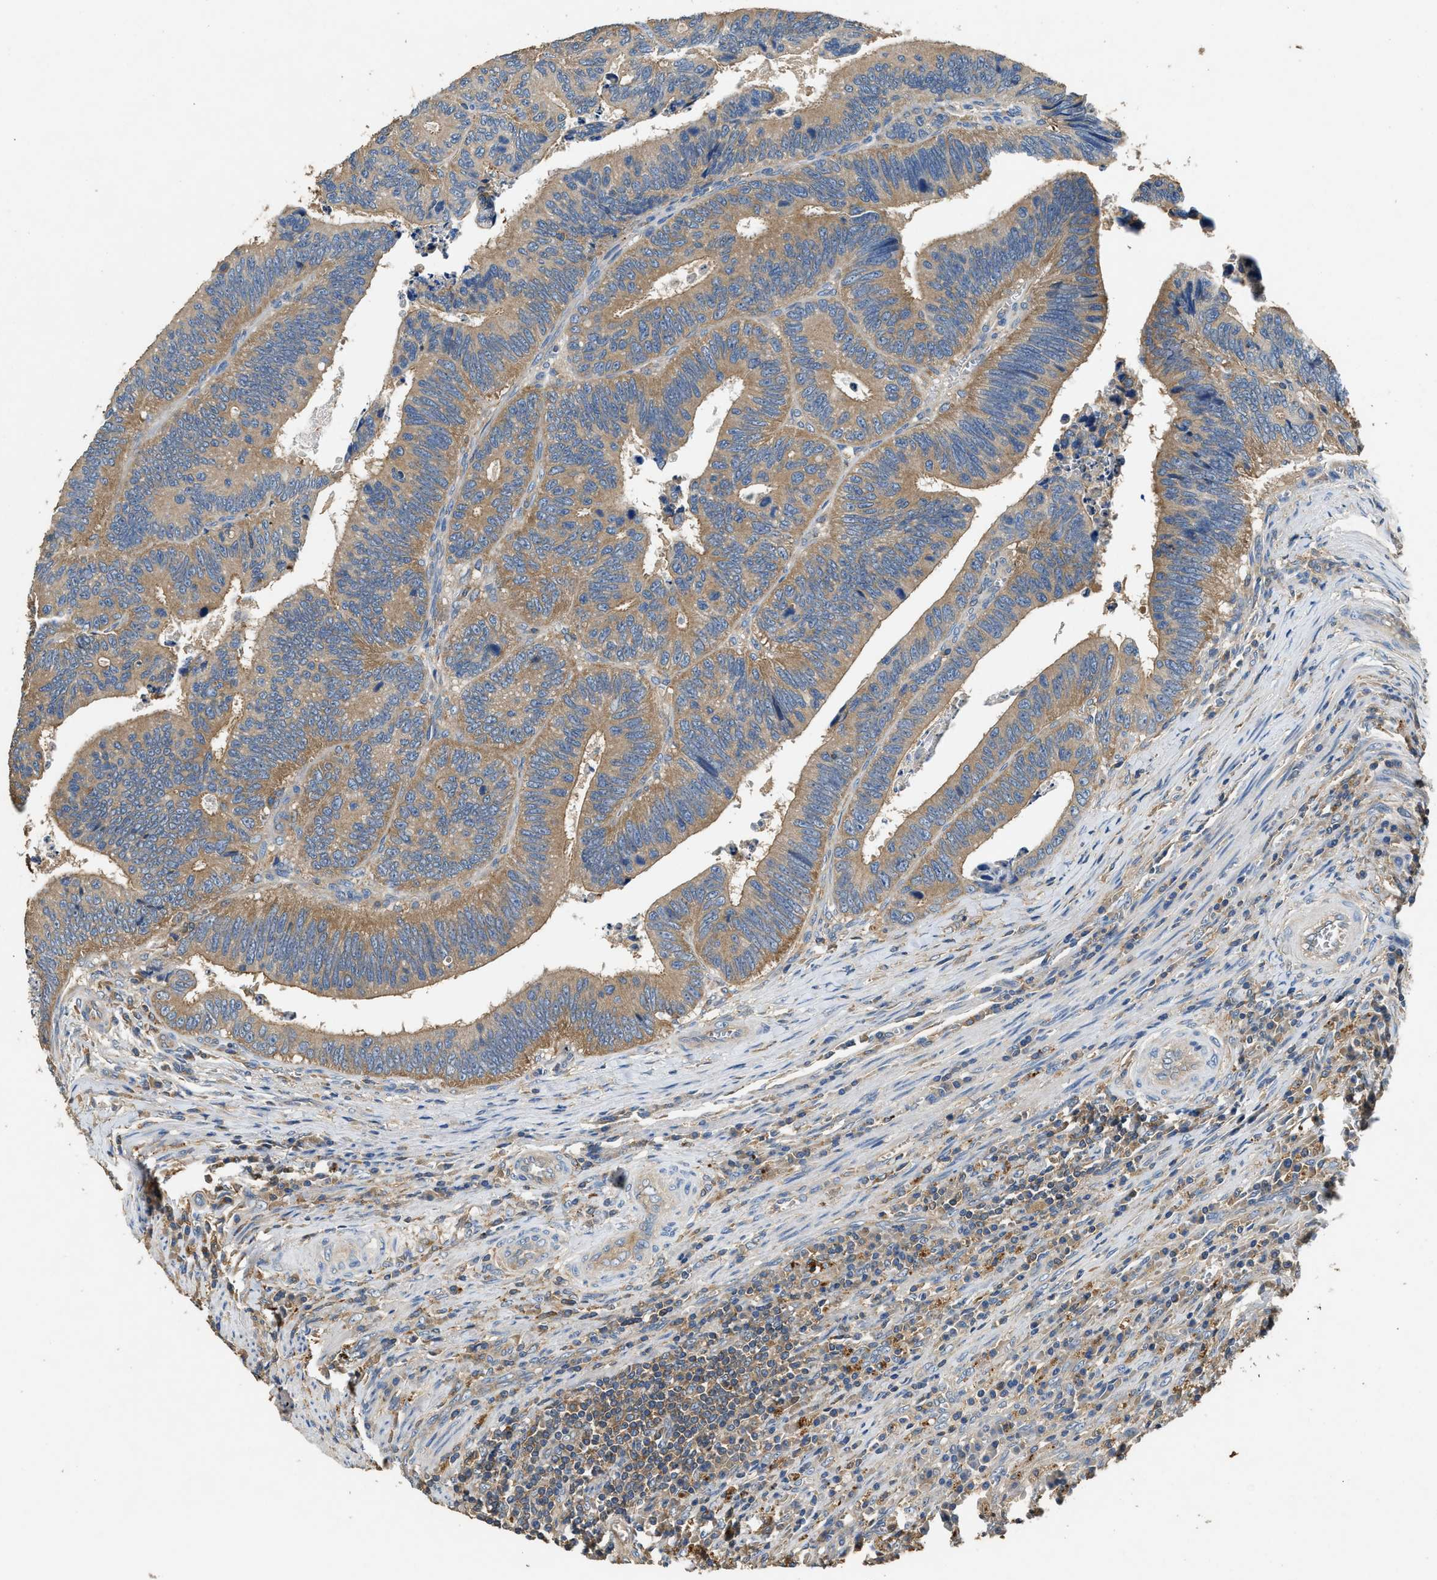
{"staining": {"intensity": "moderate", "quantity": ">75%", "location": "cytoplasmic/membranous"}, "tissue": "colorectal cancer", "cell_type": "Tumor cells", "image_type": "cancer", "snomed": [{"axis": "morphology", "description": "Inflammation, NOS"}, {"axis": "morphology", "description": "Adenocarcinoma, NOS"}, {"axis": "topography", "description": "Colon"}], "caption": "About >75% of tumor cells in adenocarcinoma (colorectal) exhibit moderate cytoplasmic/membranous protein positivity as visualized by brown immunohistochemical staining.", "gene": "BLOC1S1", "patient": {"sex": "male", "age": 72}}